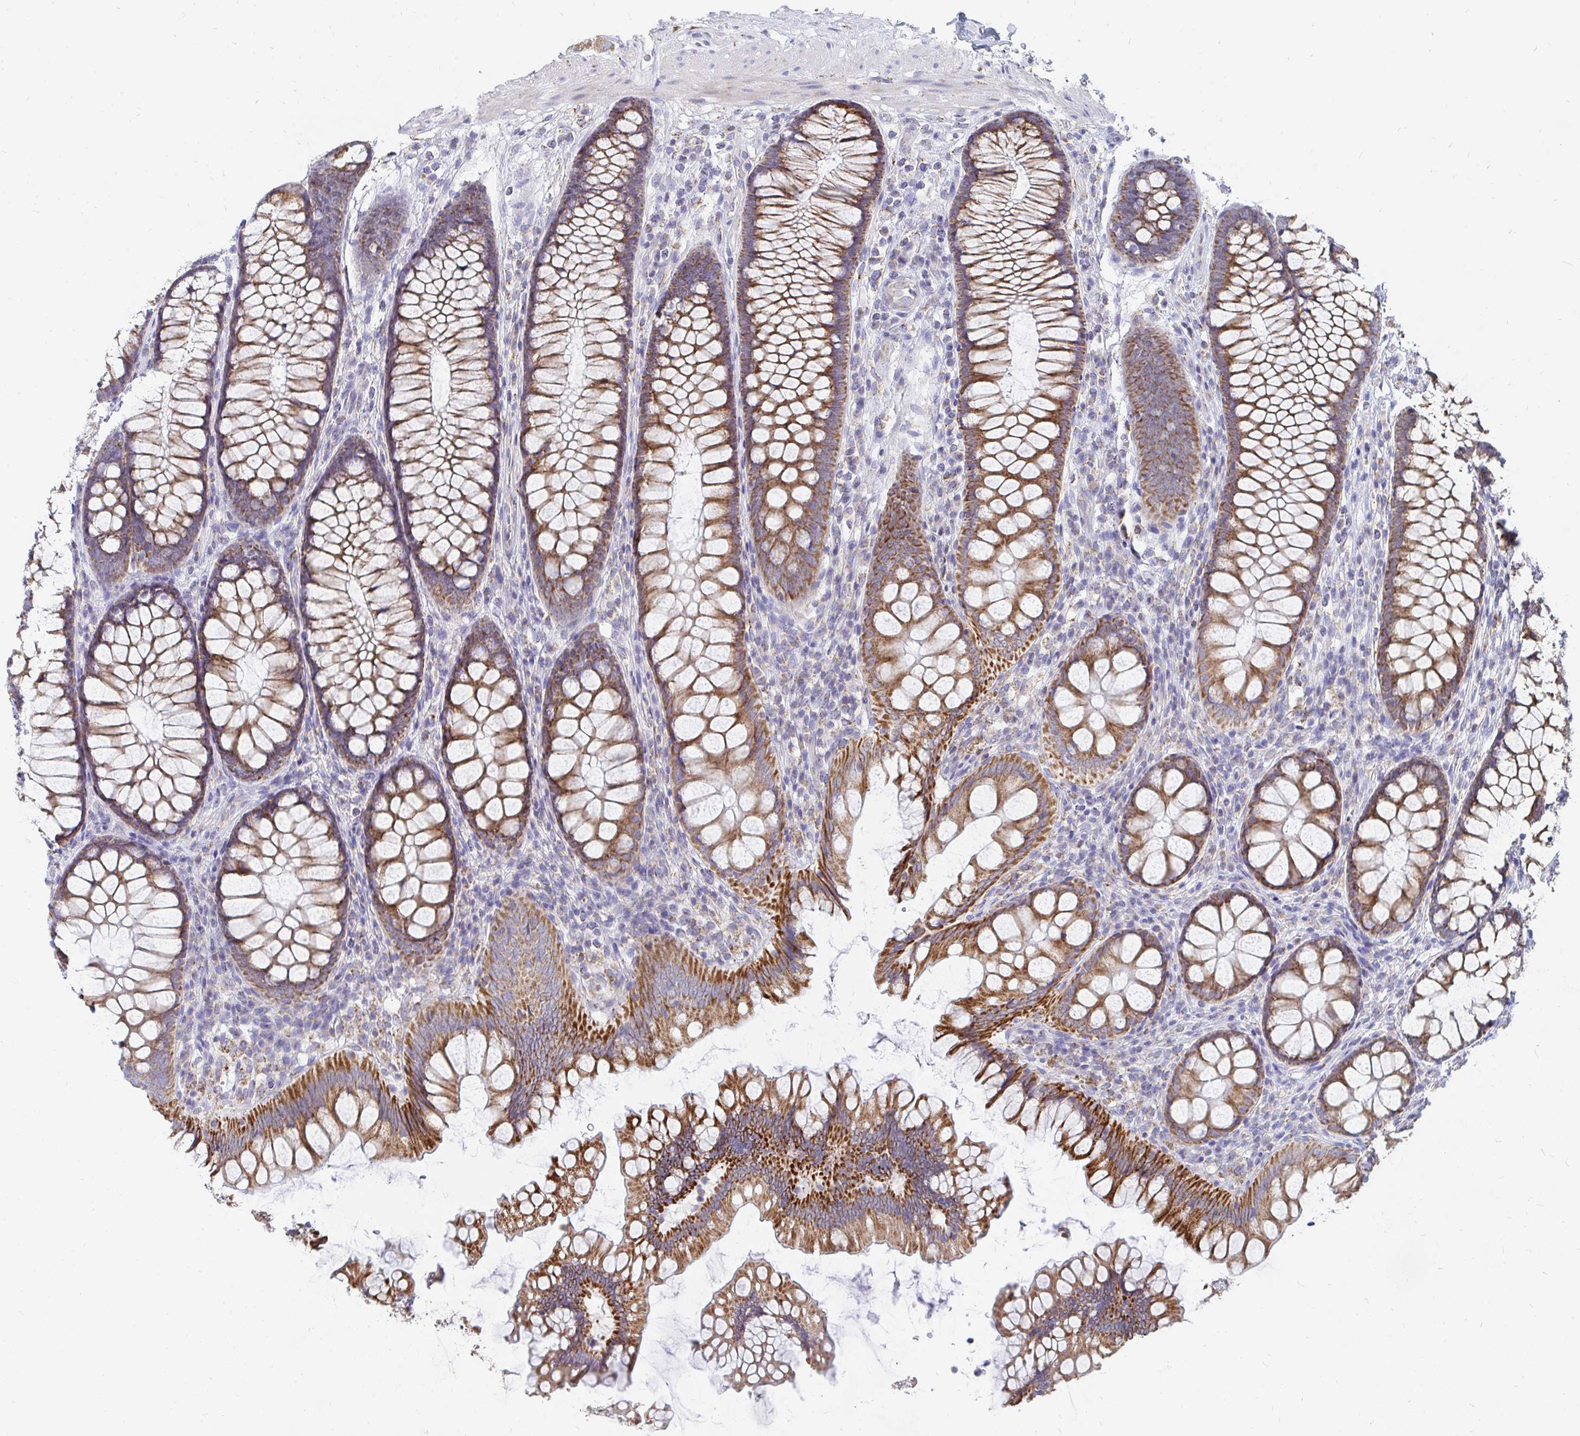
{"staining": {"intensity": "negative", "quantity": "none", "location": "none"}, "tissue": "colon", "cell_type": "Endothelial cells", "image_type": "normal", "snomed": [{"axis": "morphology", "description": "Normal tissue, NOS"}, {"axis": "morphology", "description": "Adenoma, NOS"}, {"axis": "topography", "description": "Soft tissue"}, {"axis": "topography", "description": "Colon"}], "caption": "A high-resolution image shows IHC staining of benign colon, which demonstrates no significant expression in endothelial cells.", "gene": "PC", "patient": {"sex": "male", "age": 47}}